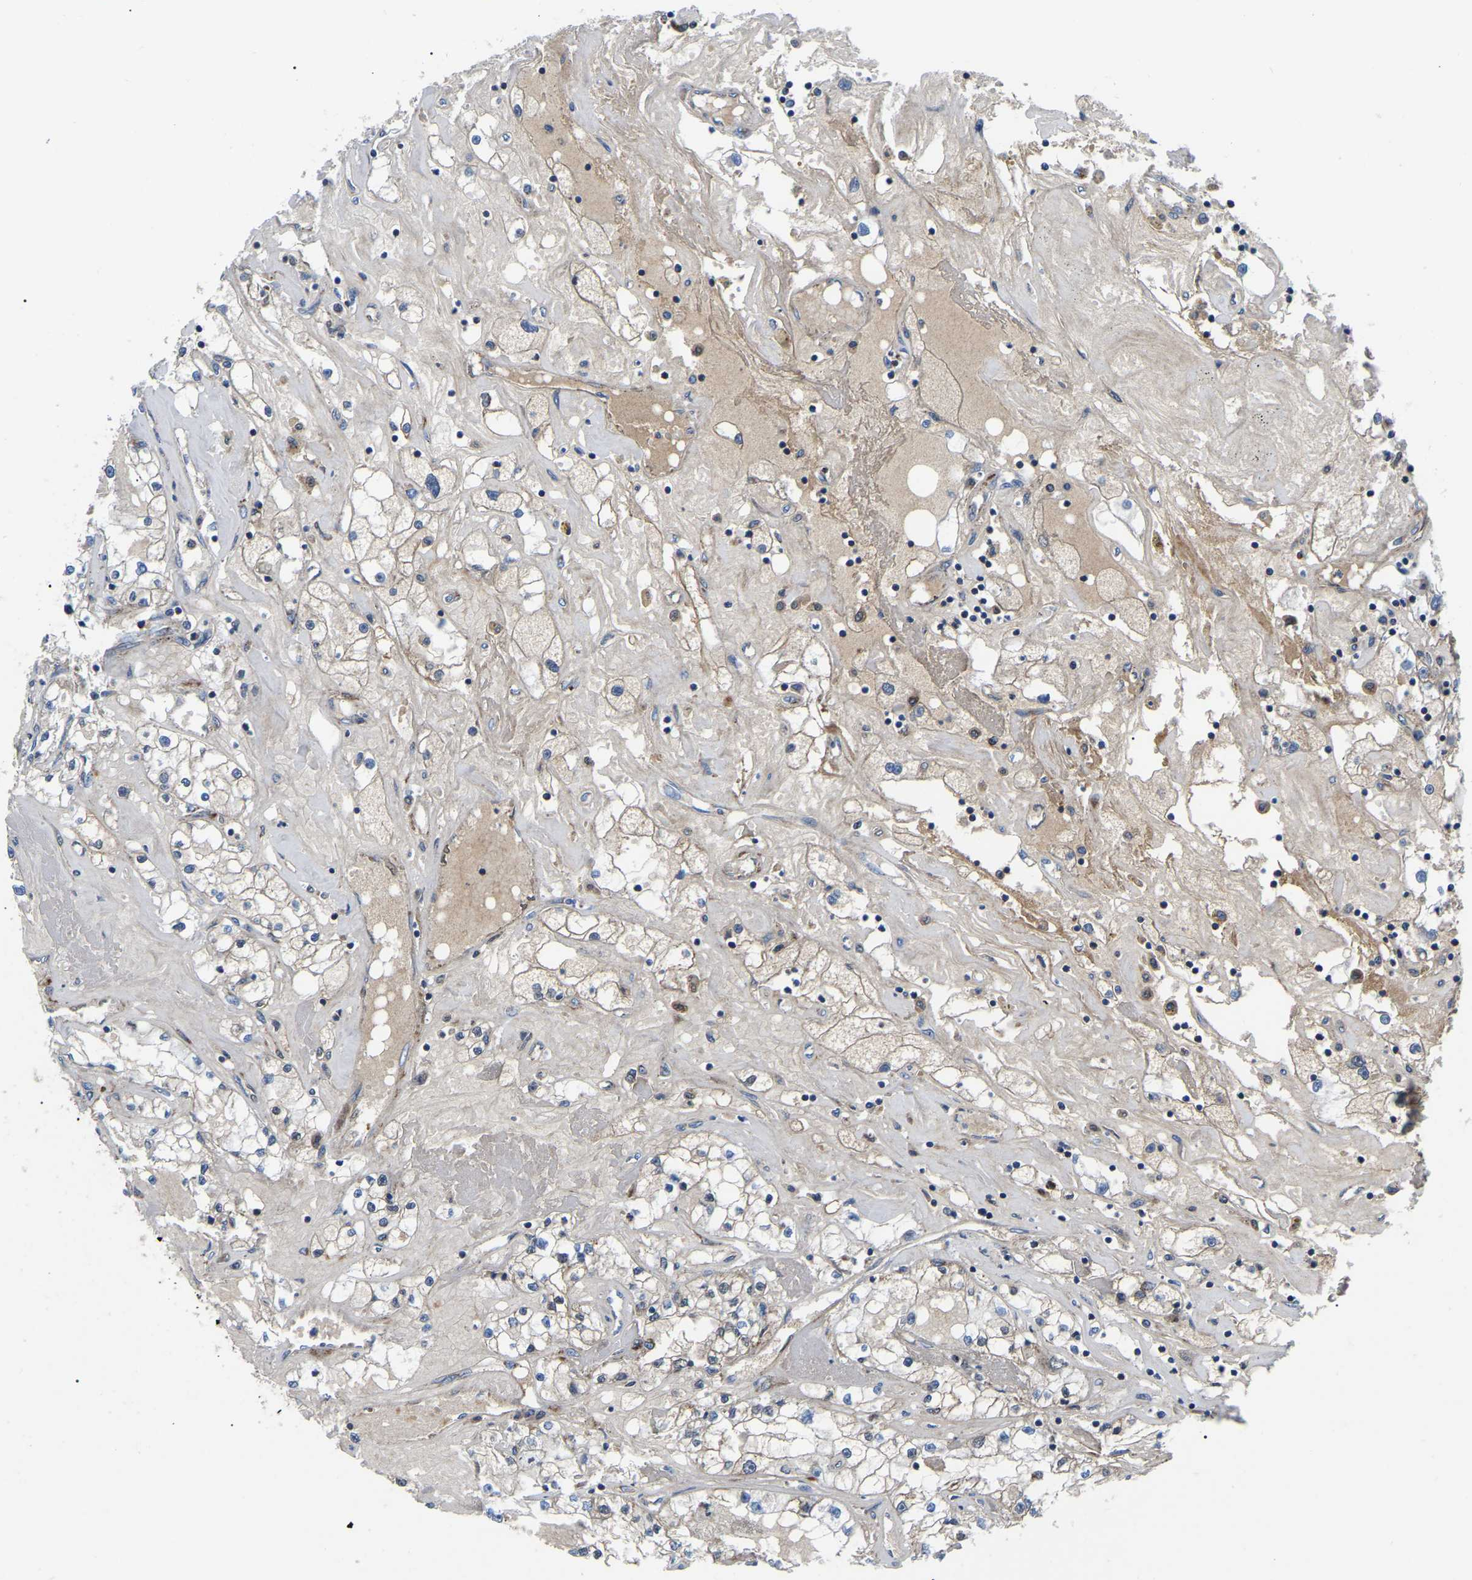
{"staining": {"intensity": "weak", "quantity": "<25%", "location": "cytoplasmic/membranous"}, "tissue": "renal cancer", "cell_type": "Tumor cells", "image_type": "cancer", "snomed": [{"axis": "morphology", "description": "Adenocarcinoma, NOS"}, {"axis": "topography", "description": "Kidney"}], "caption": "High power microscopy micrograph of an immunohistochemistry image of renal adenocarcinoma, revealing no significant expression in tumor cells.", "gene": "PPM1E", "patient": {"sex": "male", "age": 56}}